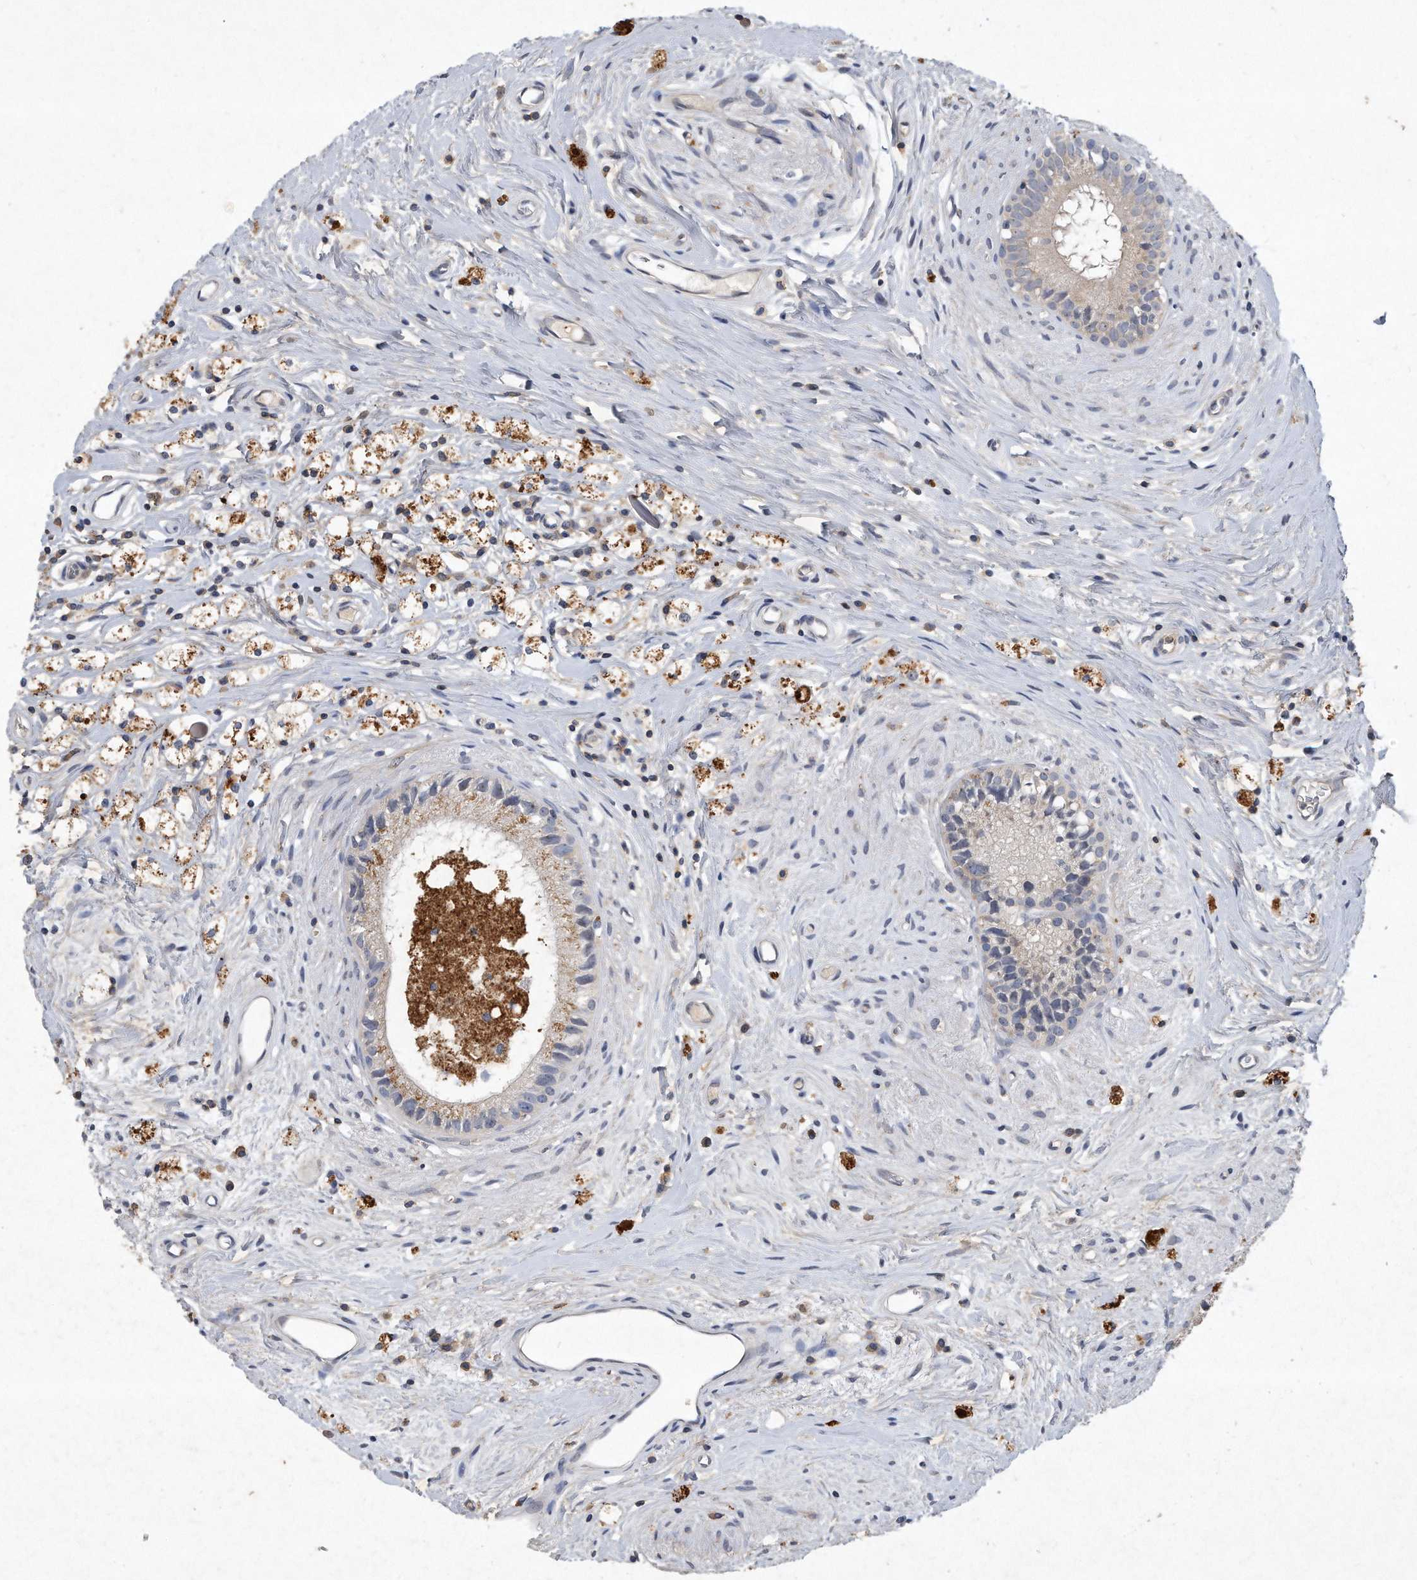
{"staining": {"intensity": "weak", "quantity": "25%-75%", "location": "cytoplasmic/membranous"}, "tissue": "epididymis", "cell_type": "Glandular cells", "image_type": "normal", "snomed": [{"axis": "morphology", "description": "Normal tissue, NOS"}, {"axis": "topography", "description": "Epididymis"}], "caption": "Protein staining exhibits weak cytoplasmic/membranous expression in approximately 25%-75% of glandular cells in benign epididymis.", "gene": "PGBD2", "patient": {"sex": "male", "age": 80}}